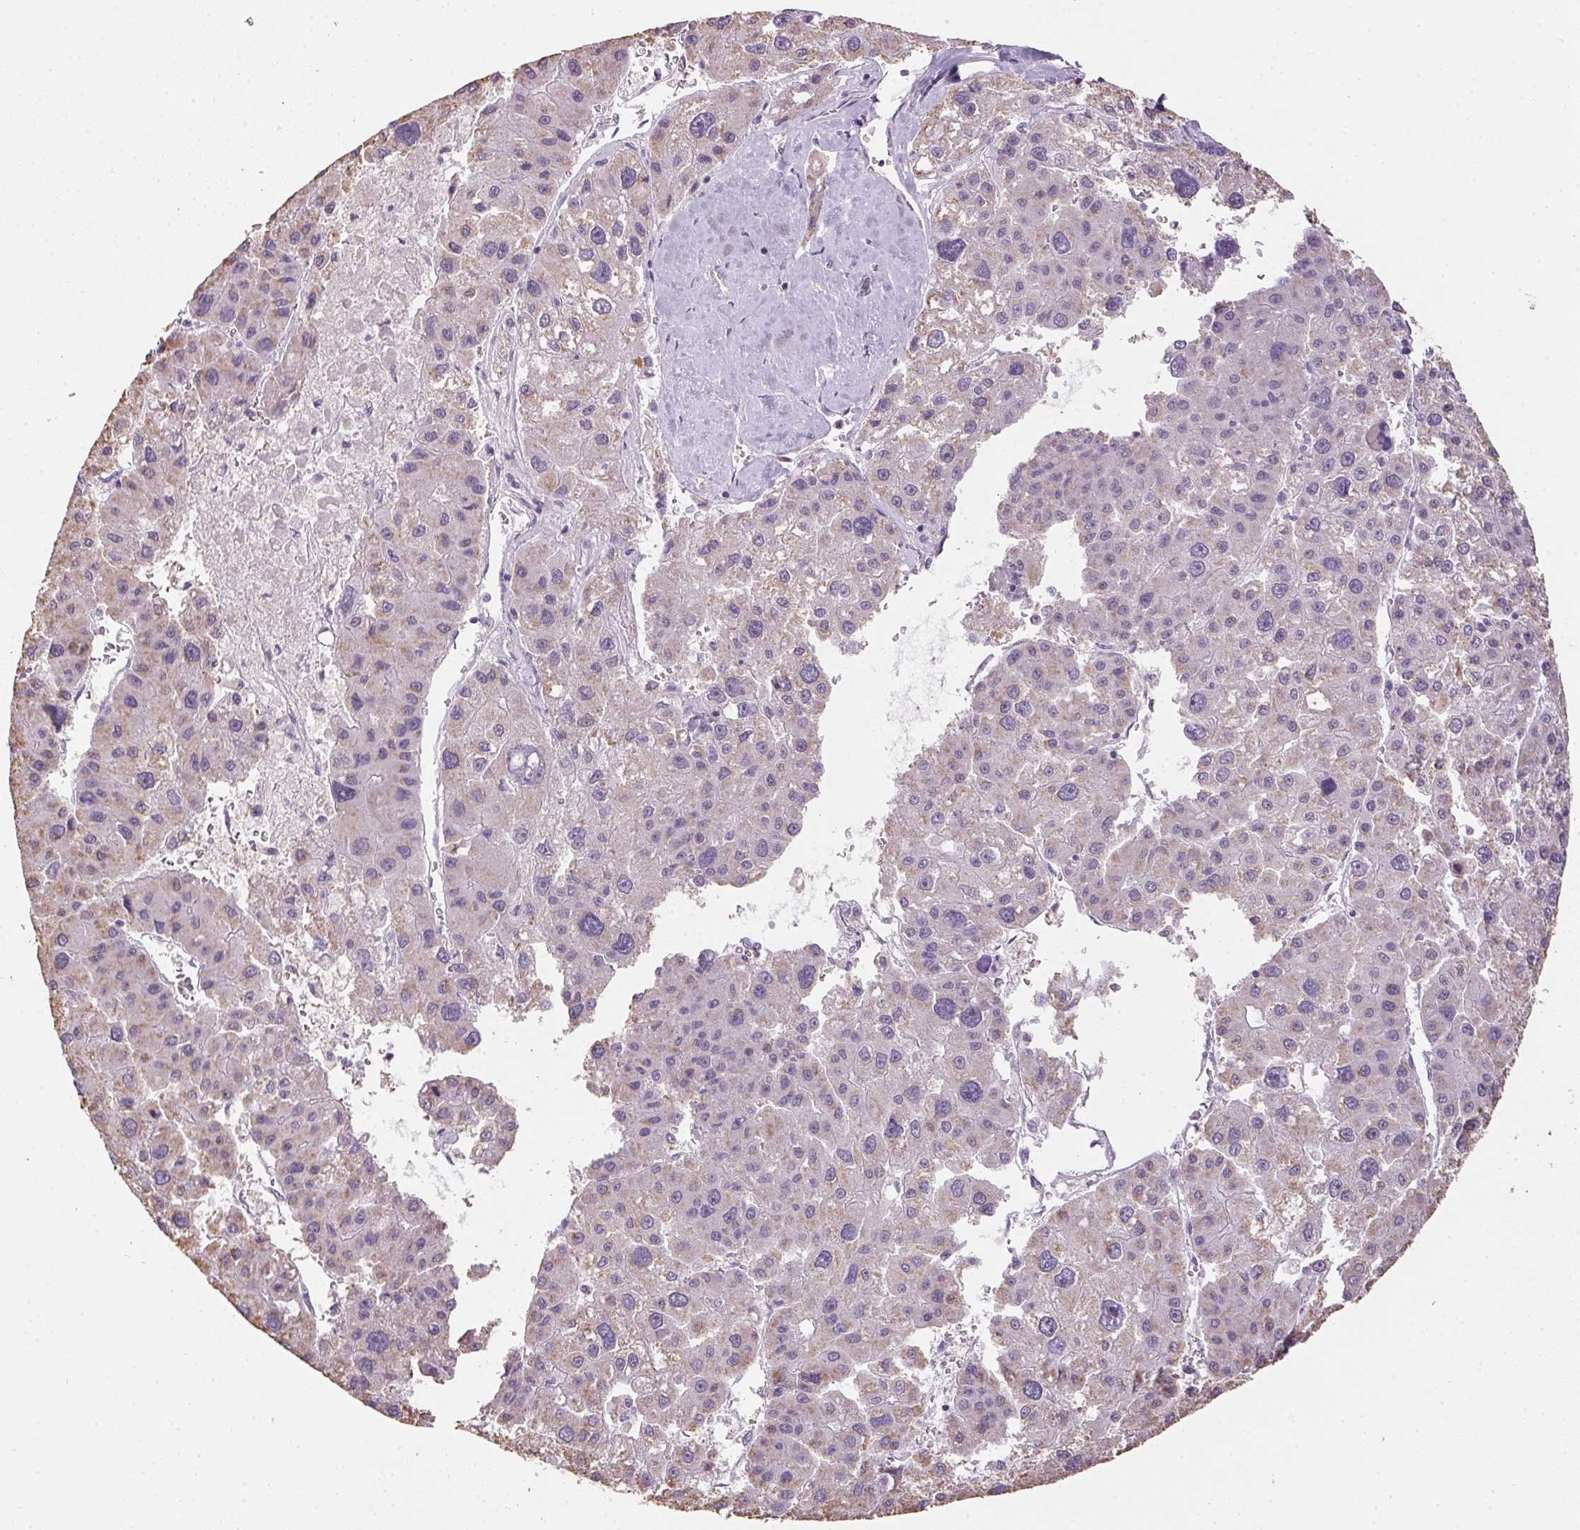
{"staining": {"intensity": "weak", "quantity": "<25%", "location": "cytoplasmic/membranous"}, "tissue": "liver cancer", "cell_type": "Tumor cells", "image_type": "cancer", "snomed": [{"axis": "morphology", "description": "Carcinoma, Hepatocellular, NOS"}, {"axis": "topography", "description": "Liver"}], "caption": "The immunohistochemistry (IHC) photomicrograph has no significant staining in tumor cells of liver cancer (hepatocellular carcinoma) tissue.", "gene": "SPACA9", "patient": {"sex": "male", "age": 73}}